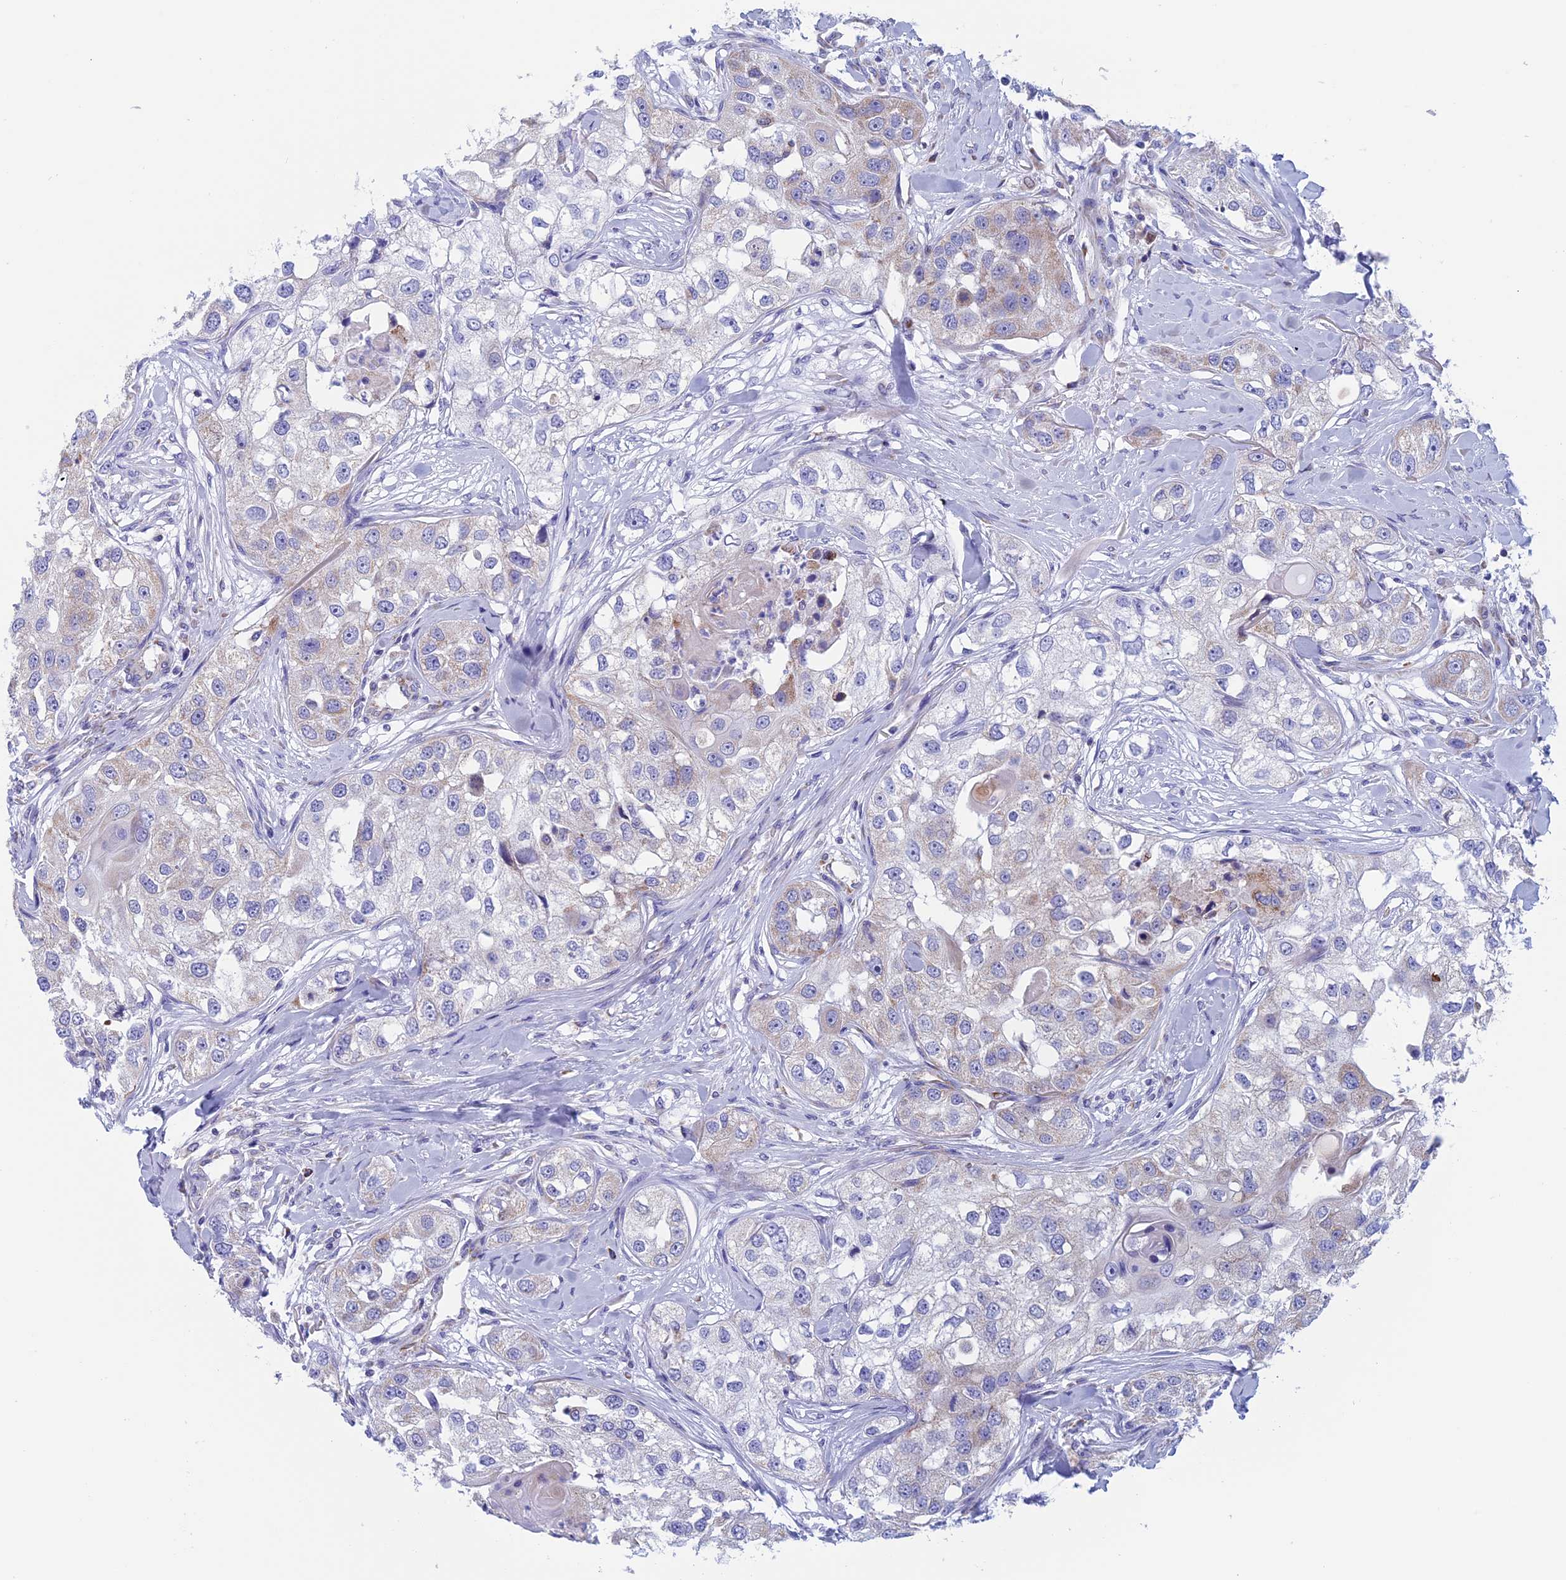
{"staining": {"intensity": "negative", "quantity": "none", "location": "none"}, "tissue": "head and neck cancer", "cell_type": "Tumor cells", "image_type": "cancer", "snomed": [{"axis": "morphology", "description": "Normal tissue, NOS"}, {"axis": "morphology", "description": "Squamous cell carcinoma, NOS"}, {"axis": "topography", "description": "Skeletal muscle"}, {"axis": "topography", "description": "Head-Neck"}], "caption": "The image displays no significant positivity in tumor cells of squamous cell carcinoma (head and neck).", "gene": "NDUFB9", "patient": {"sex": "male", "age": 51}}